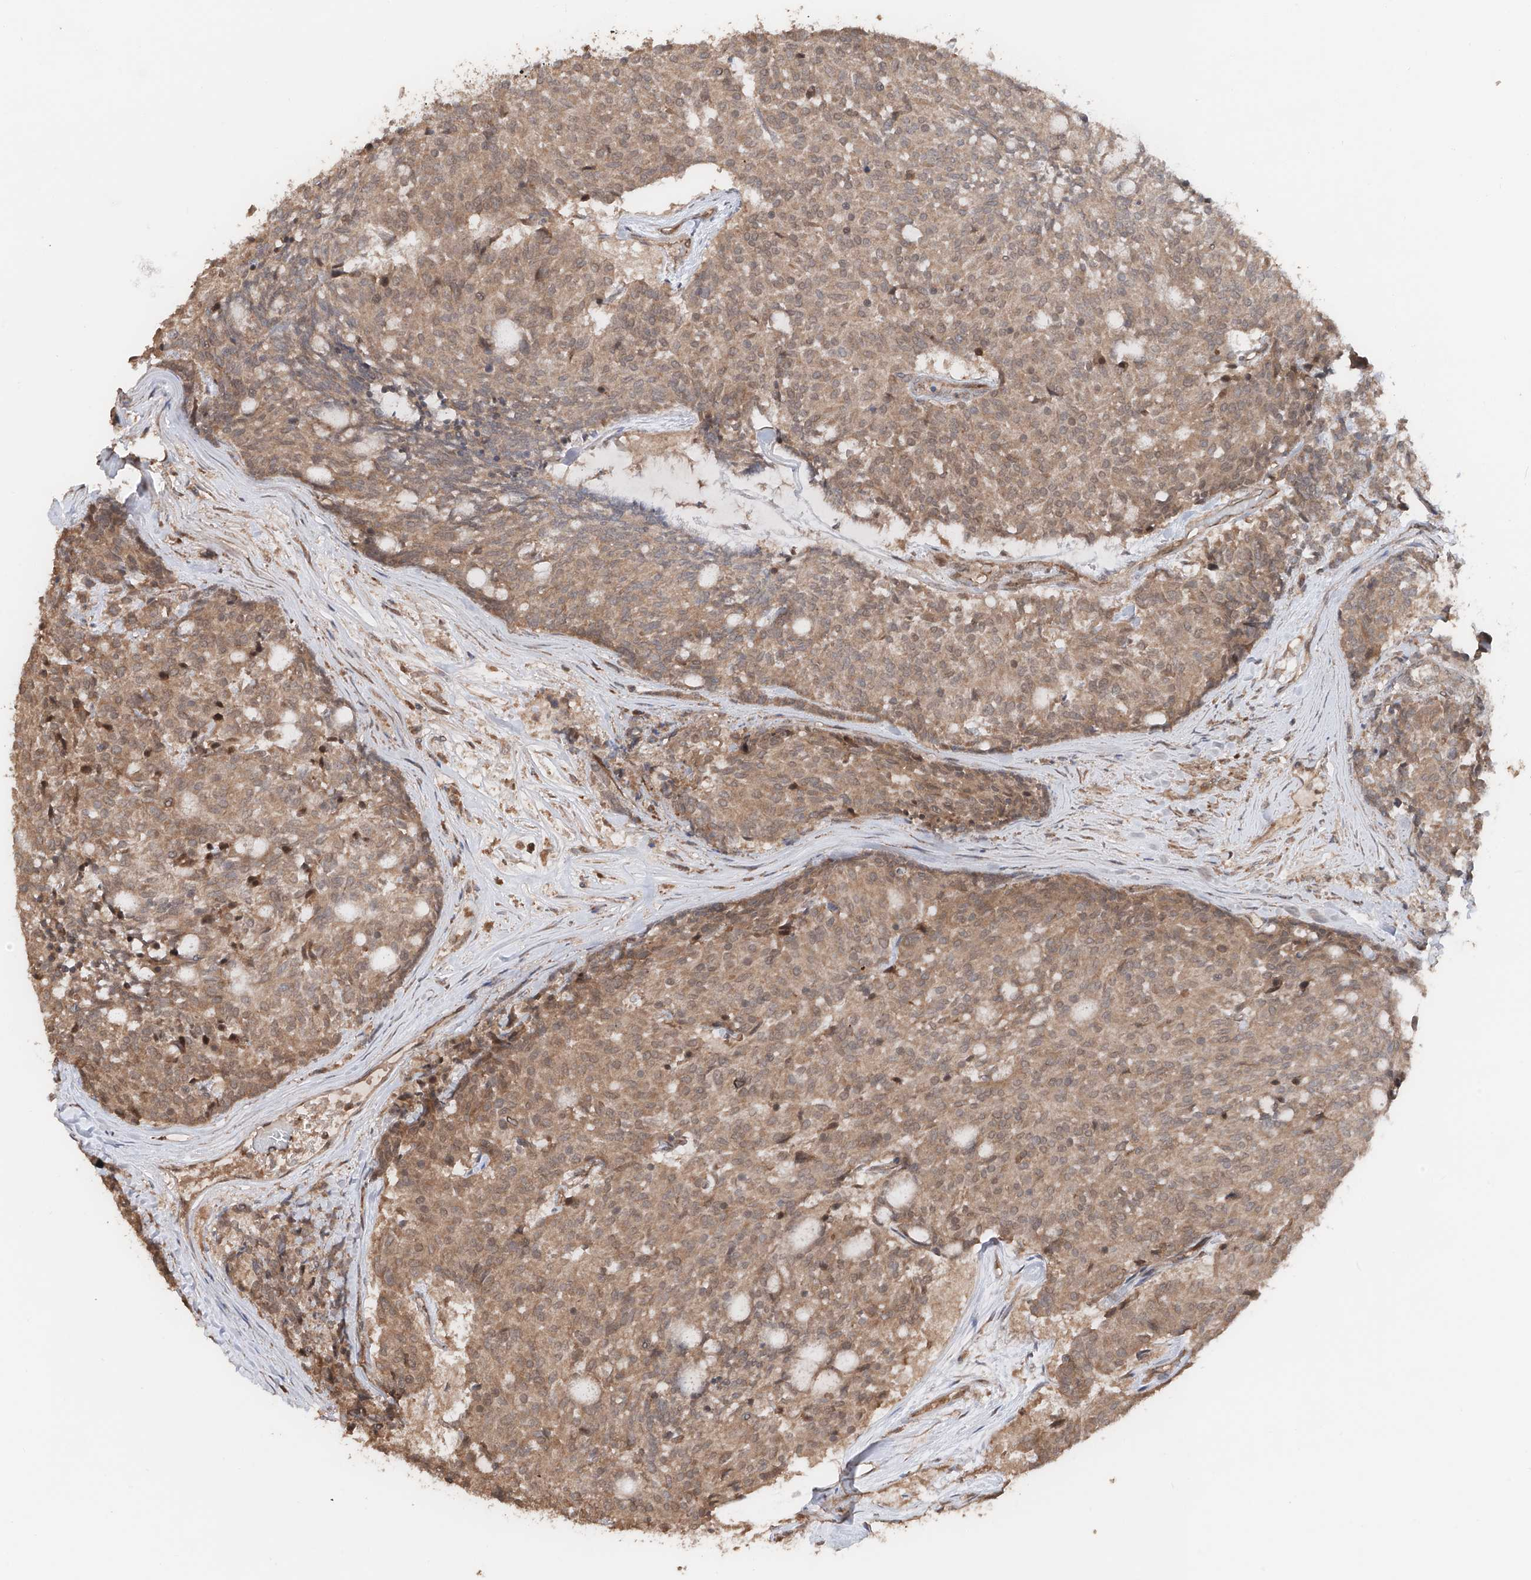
{"staining": {"intensity": "moderate", "quantity": ">75%", "location": "cytoplasmic/membranous"}, "tissue": "carcinoid", "cell_type": "Tumor cells", "image_type": "cancer", "snomed": [{"axis": "morphology", "description": "Carcinoid, malignant, NOS"}, {"axis": "topography", "description": "Pancreas"}], "caption": "Immunohistochemical staining of carcinoid displays medium levels of moderate cytoplasmic/membranous expression in approximately >75% of tumor cells.", "gene": "FAM135A", "patient": {"sex": "female", "age": 54}}